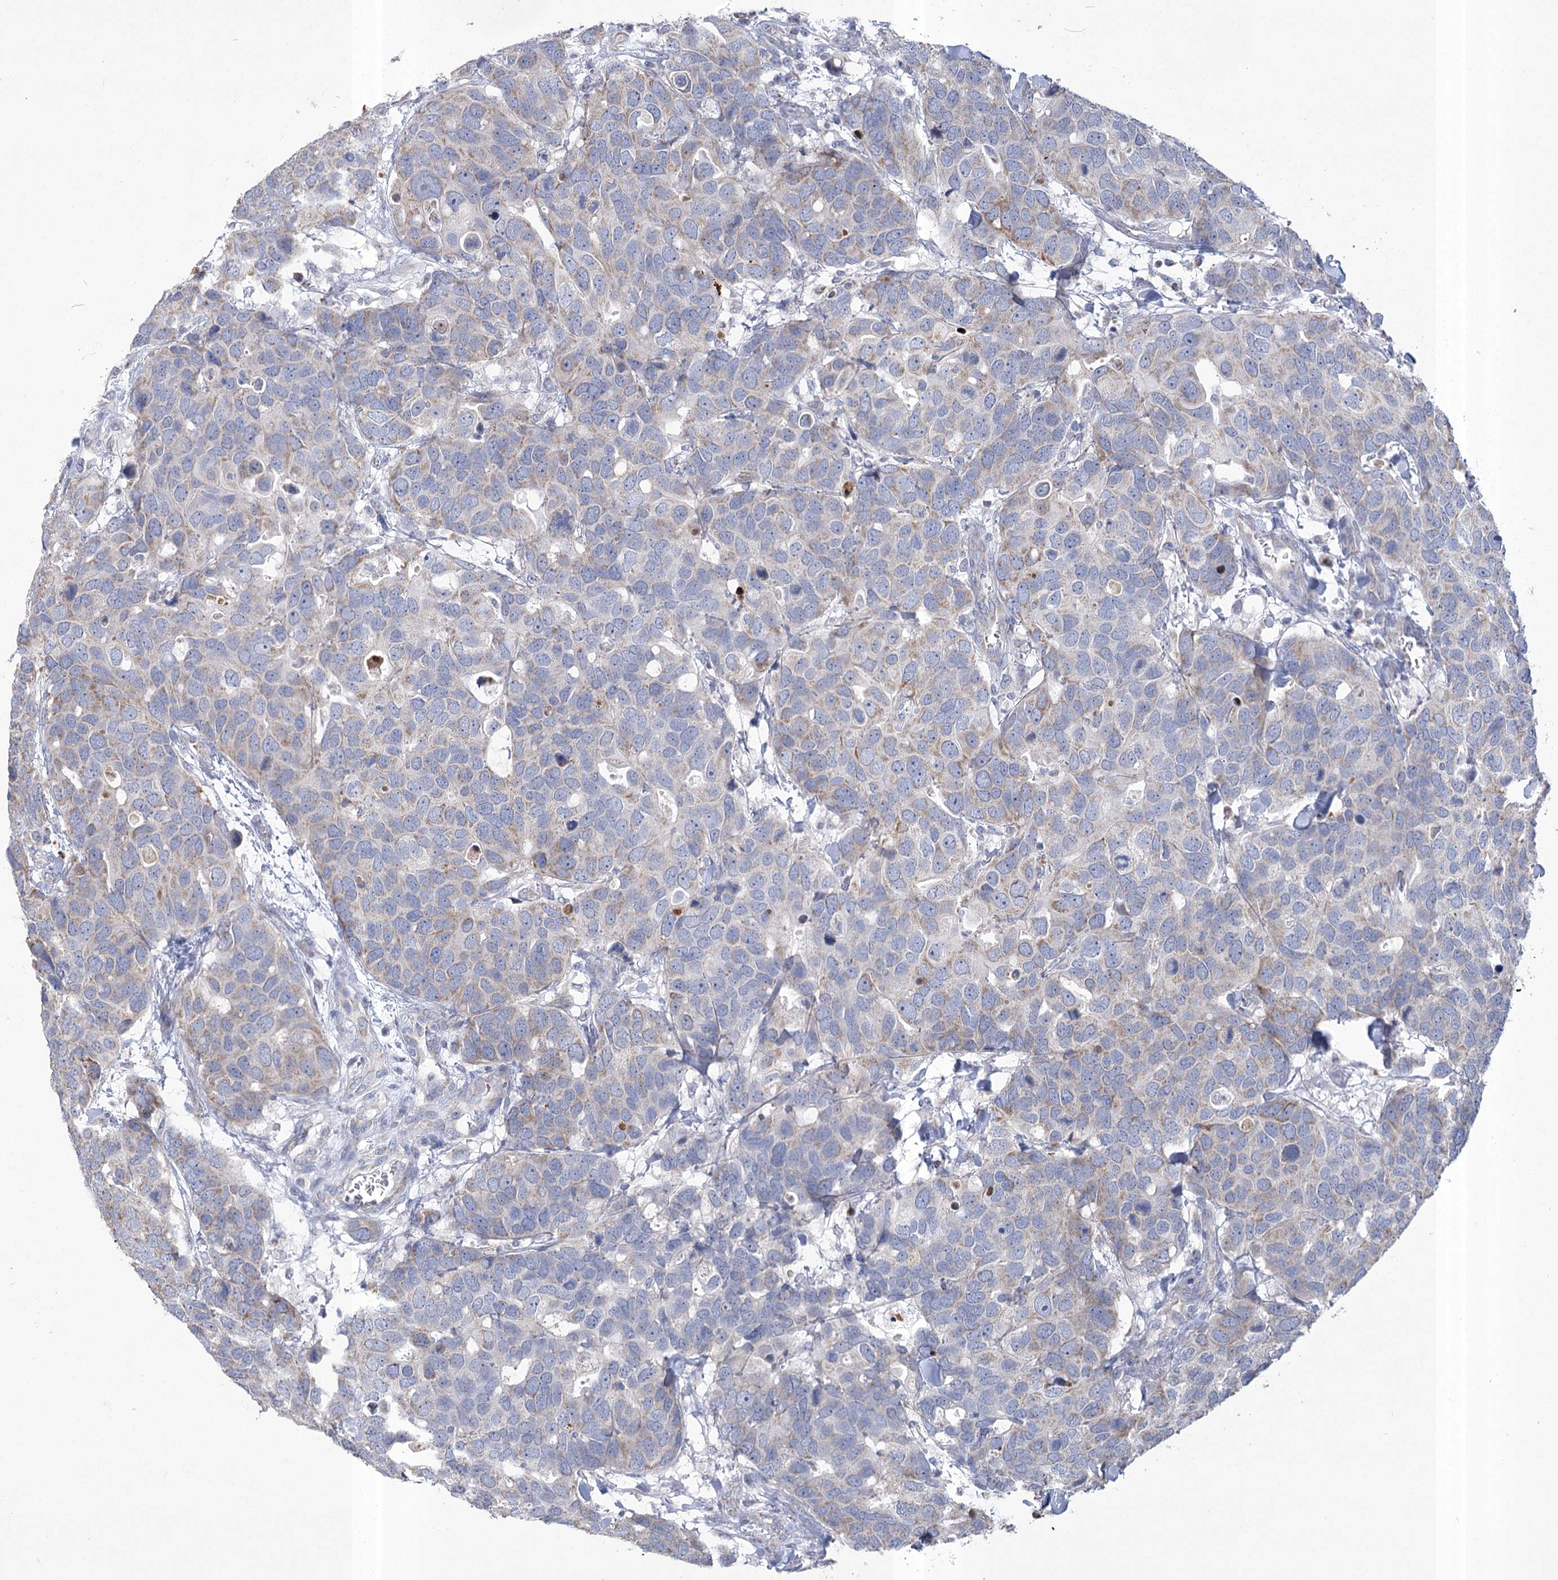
{"staining": {"intensity": "weak", "quantity": "<25%", "location": "cytoplasmic/membranous"}, "tissue": "breast cancer", "cell_type": "Tumor cells", "image_type": "cancer", "snomed": [{"axis": "morphology", "description": "Duct carcinoma"}, {"axis": "topography", "description": "Breast"}], "caption": "Photomicrograph shows no protein staining in tumor cells of breast cancer (invasive ductal carcinoma) tissue.", "gene": "PDHB", "patient": {"sex": "female", "age": 83}}